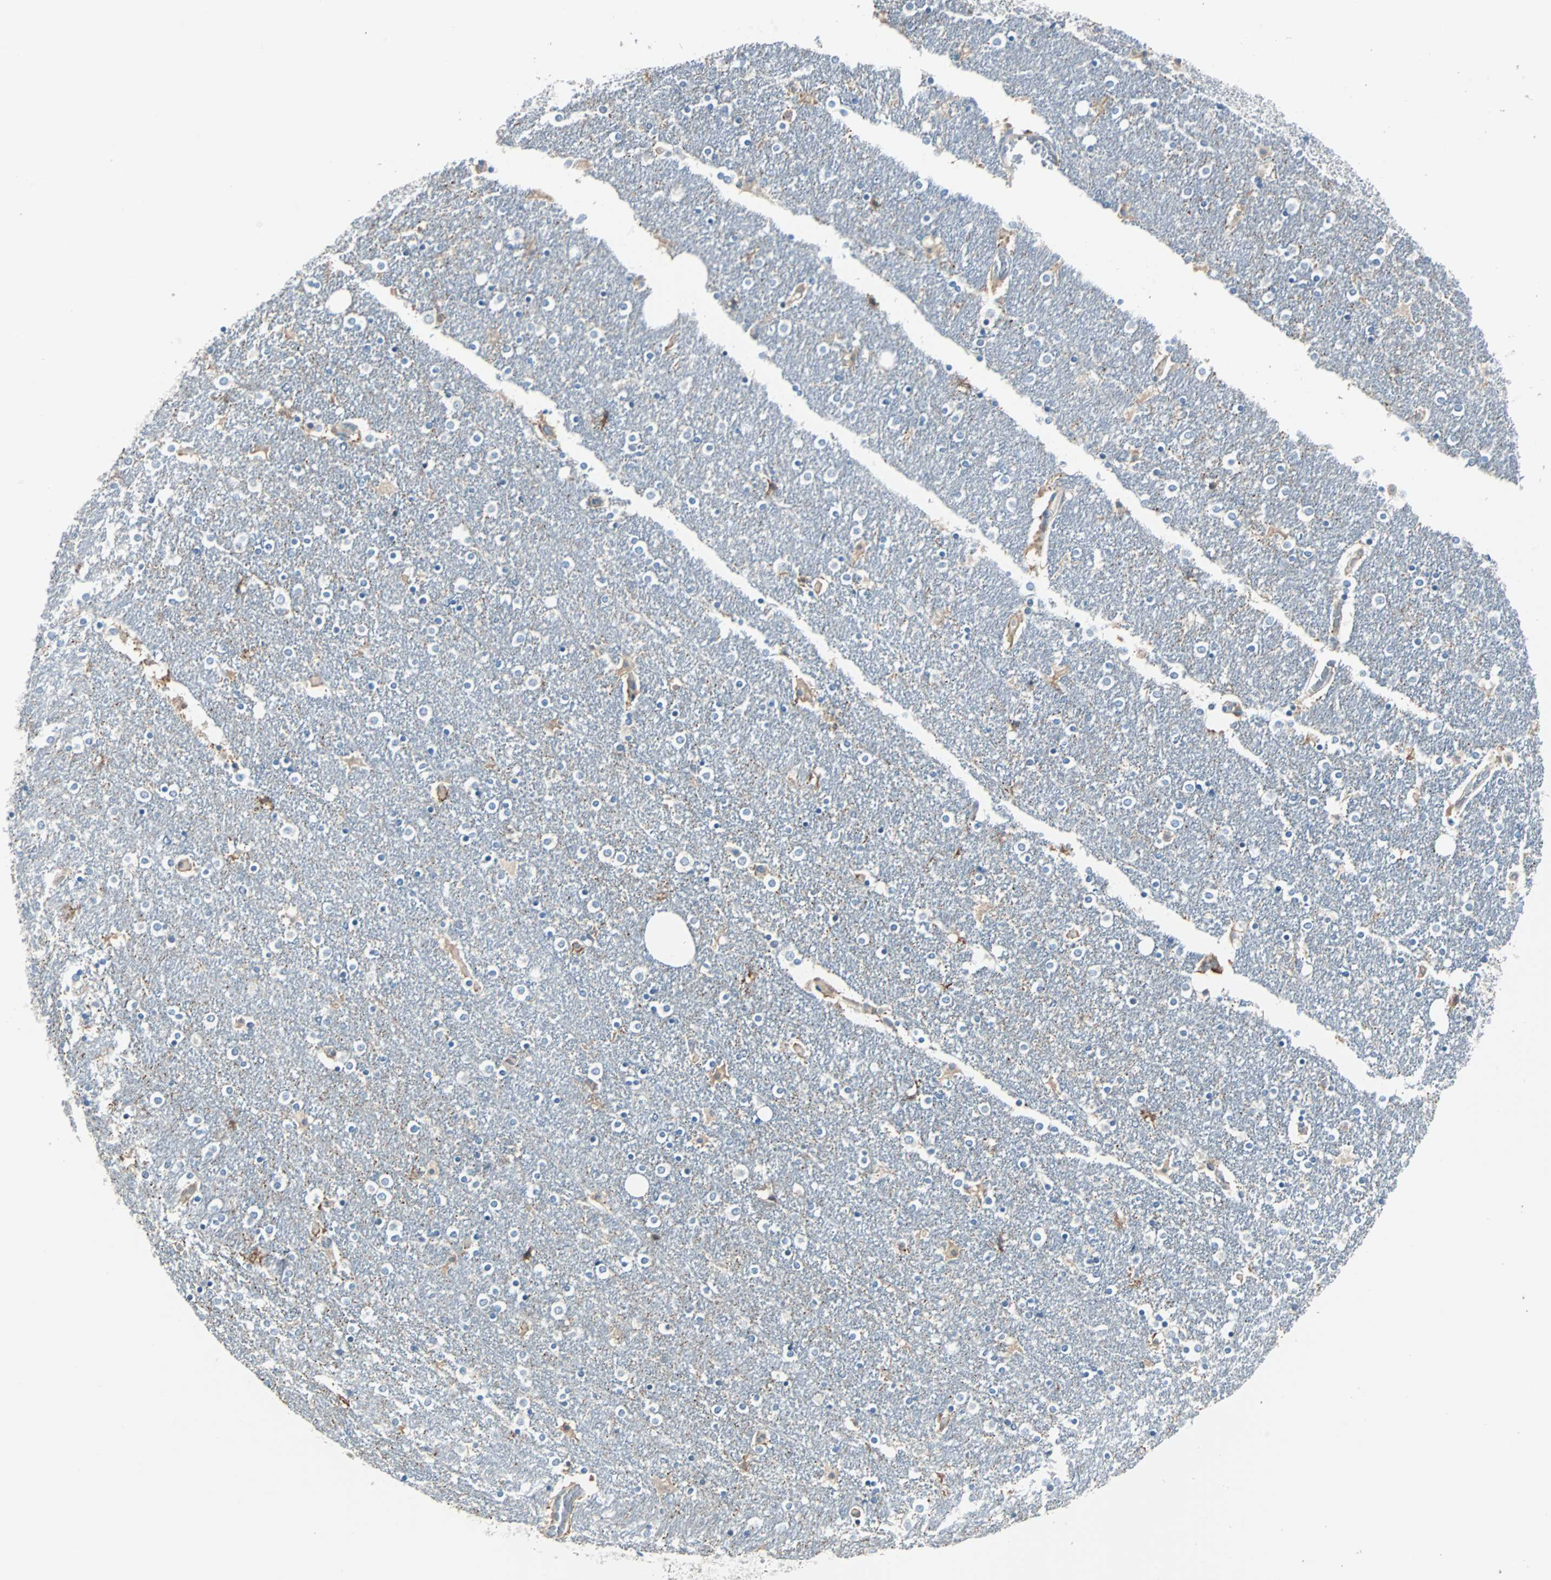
{"staining": {"intensity": "negative", "quantity": "none", "location": "none"}, "tissue": "caudate", "cell_type": "Glial cells", "image_type": "normal", "snomed": [{"axis": "morphology", "description": "Normal tissue, NOS"}, {"axis": "topography", "description": "Lateral ventricle wall"}], "caption": "High power microscopy micrograph of an immunohistochemistry (IHC) micrograph of benign caudate, revealing no significant positivity in glial cells.", "gene": "SWAP70", "patient": {"sex": "female", "age": 54}}